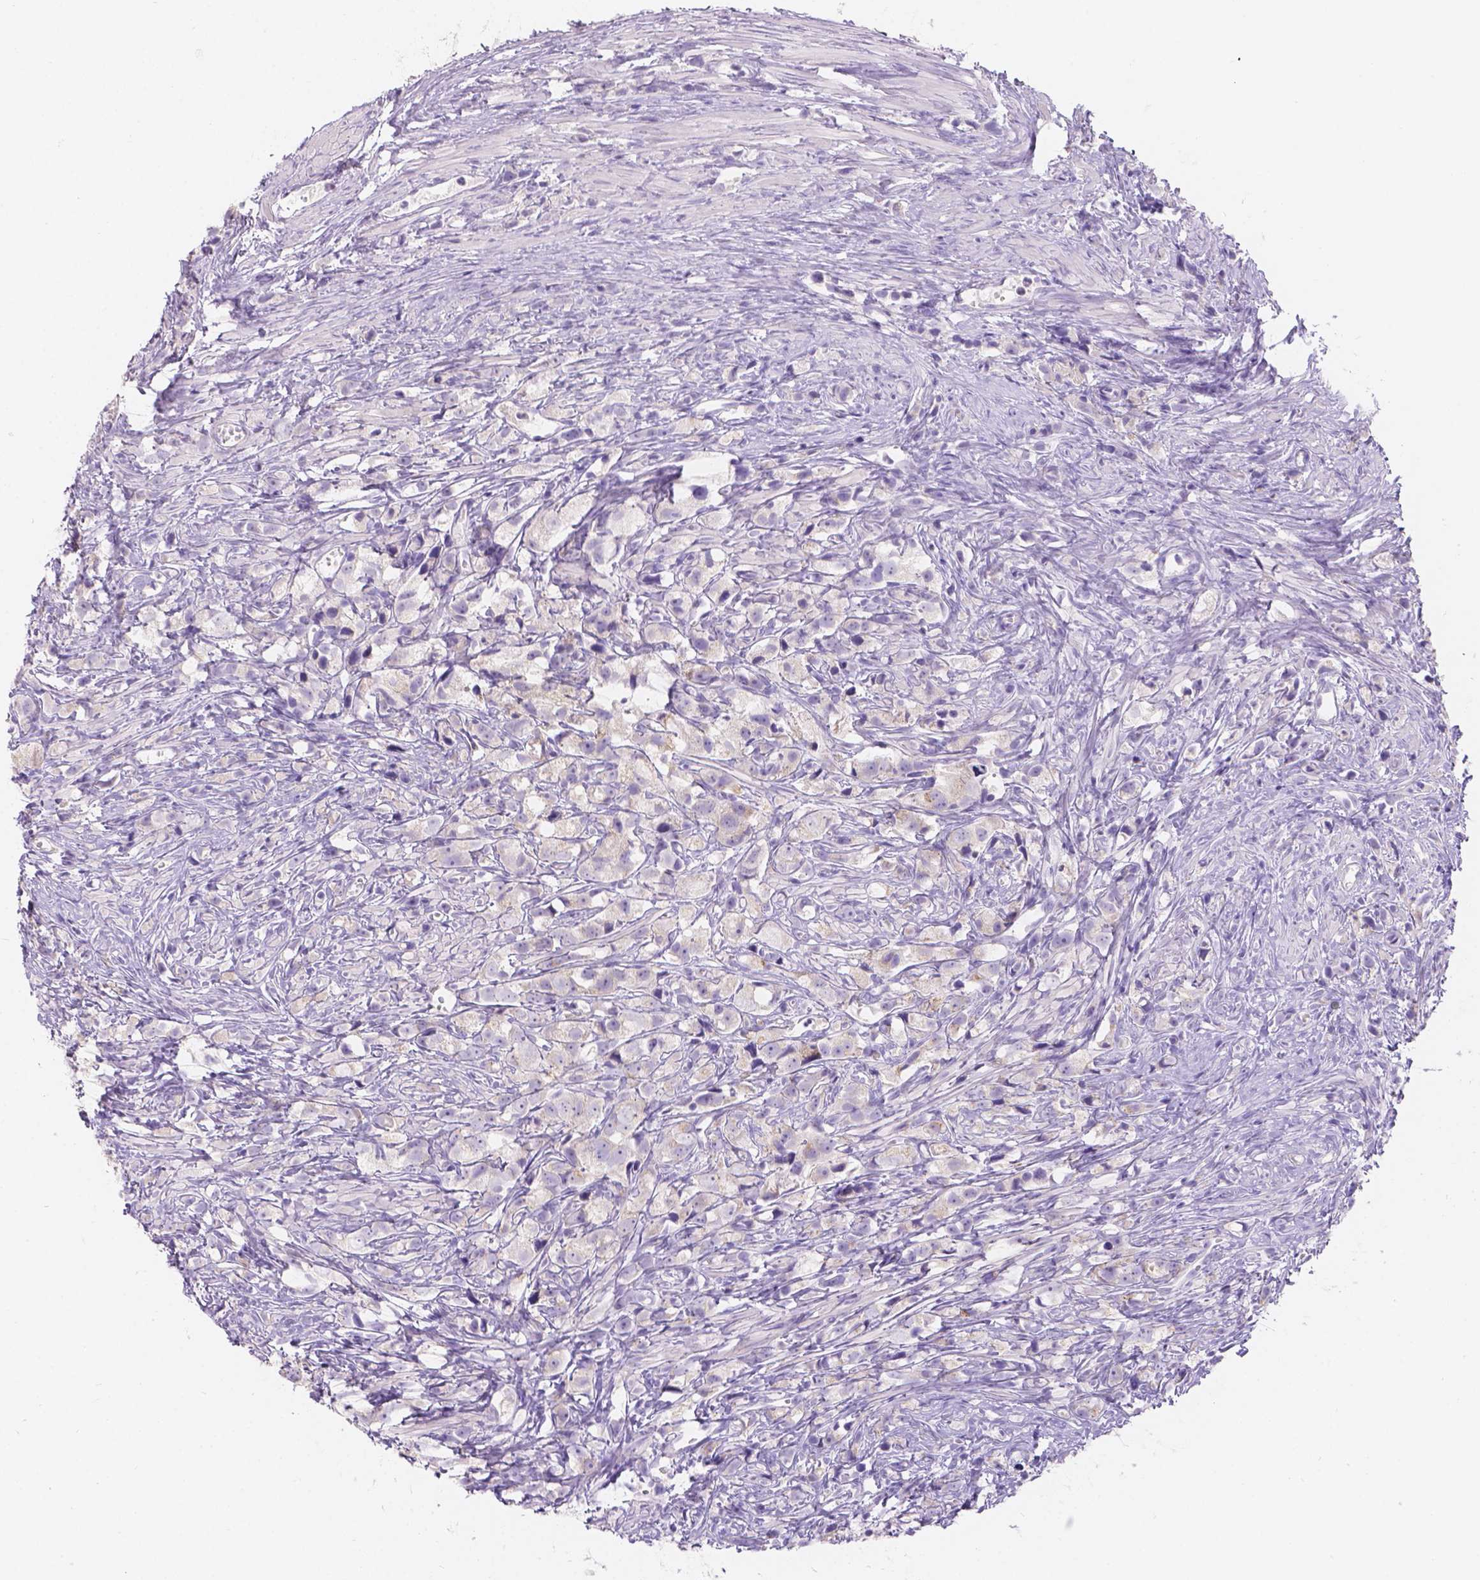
{"staining": {"intensity": "negative", "quantity": "none", "location": "none"}, "tissue": "prostate cancer", "cell_type": "Tumor cells", "image_type": "cancer", "snomed": [{"axis": "morphology", "description": "Adenocarcinoma, High grade"}, {"axis": "topography", "description": "Prostate"}], "caption": "IHC of human prostate cancer displays no expression in tumor cells.", "gene": "HTN3", "patient": {"sex": "male", "age": 75}}